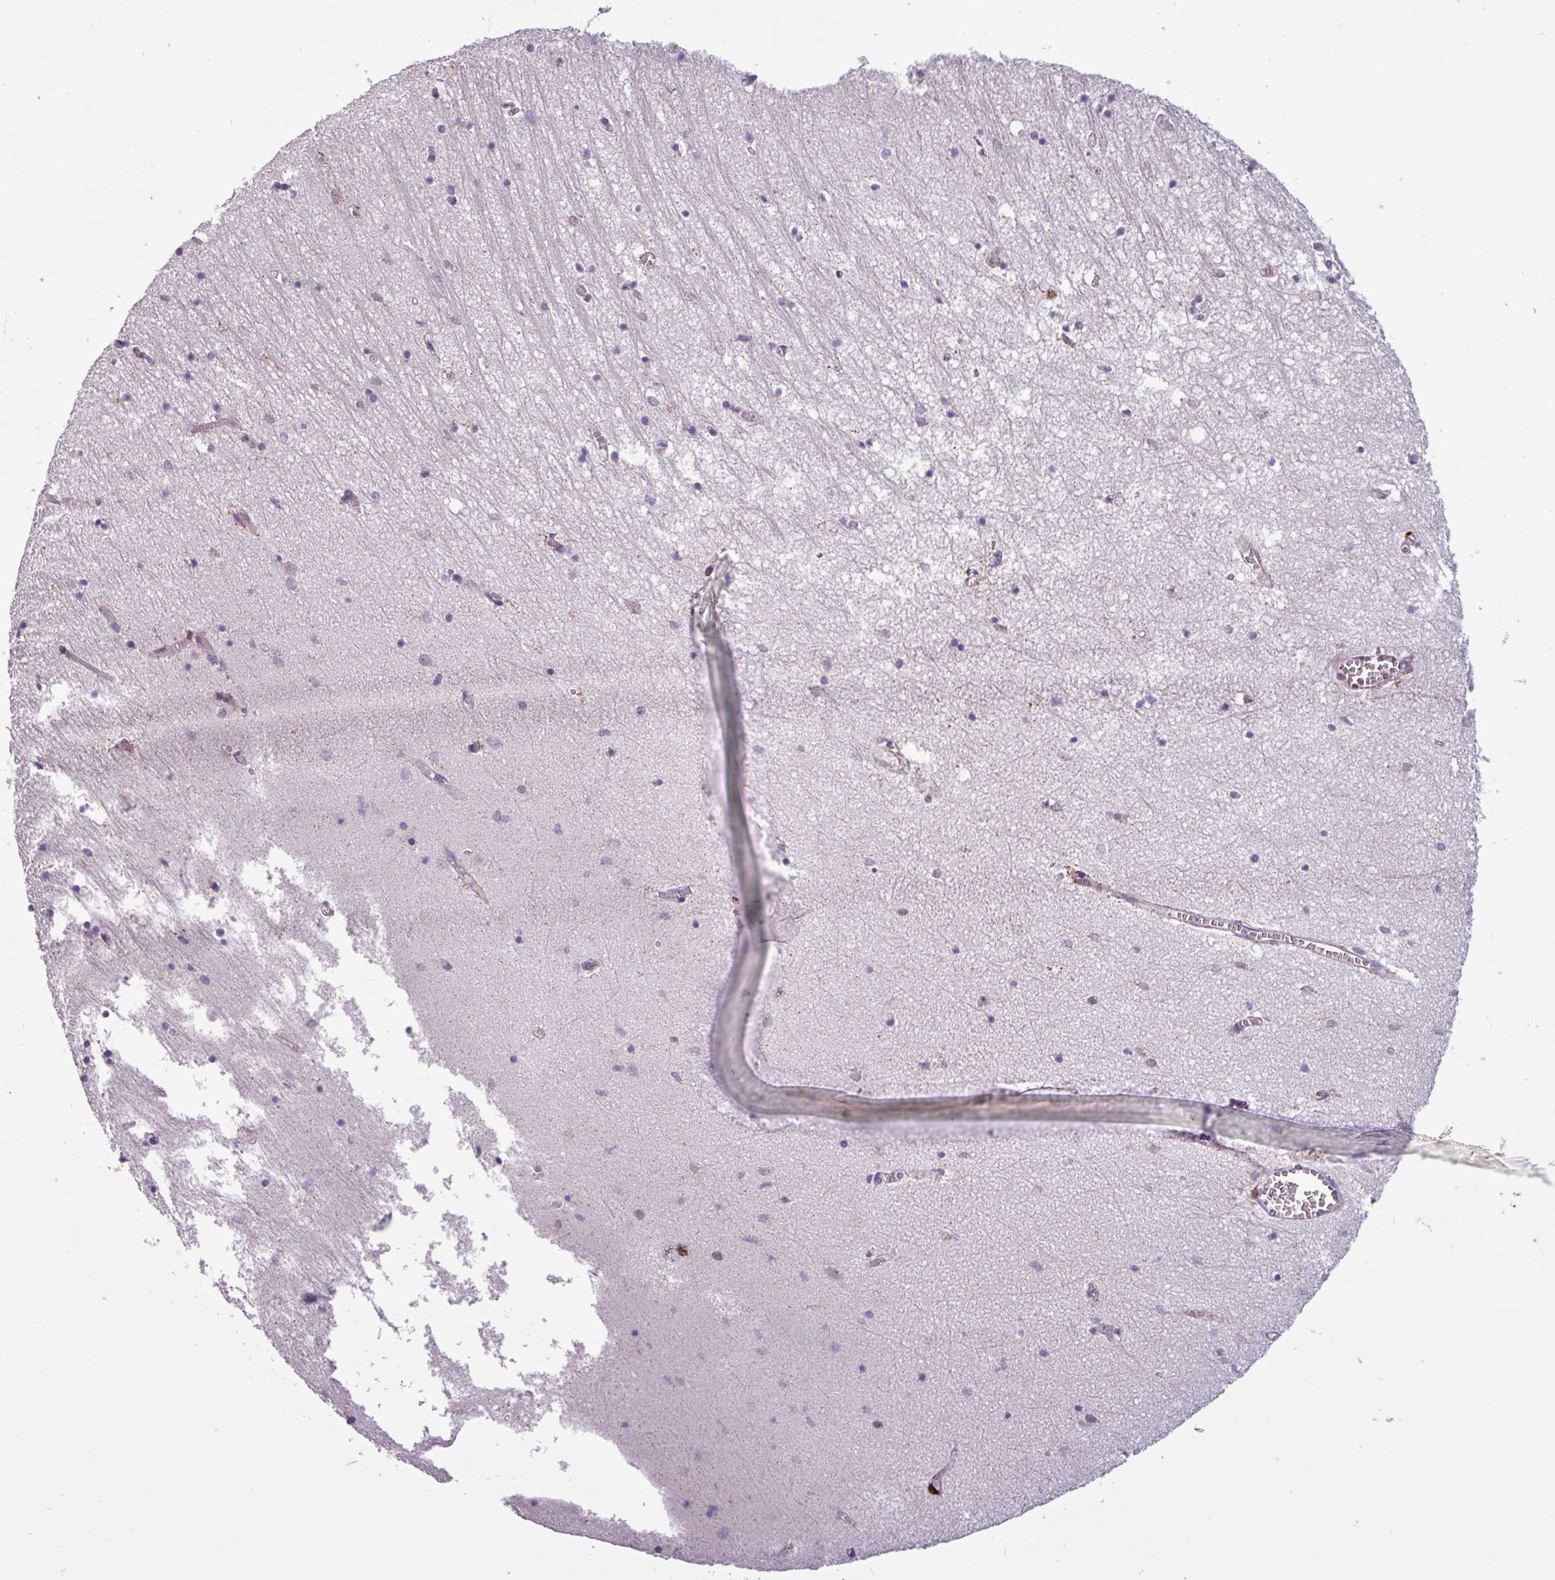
{"staining": {"intensity": "negative", "quantity": "none", "location": "none"}, "tissue": "hippocampus", "cell_type": "Glial cells", "image_type": "normal", "snomed": [{"axis": "morphology", "description": "Normal tissue, NOS"}, {"axis": "topography", "description": "Hippocampus"}], "caption": "DAB immunohistochemical staining of unremarkable hippocampus demonstrates no significant expression in glial cells. Brightfield microscopy of immunohistochemistry stained with DAB (3,3'-diaminobenzidine) (brown) and hematoxylin (blue), captured at high magnification.", "gene": "CD8A", "patient": {"sex": "female", "age": 64}}